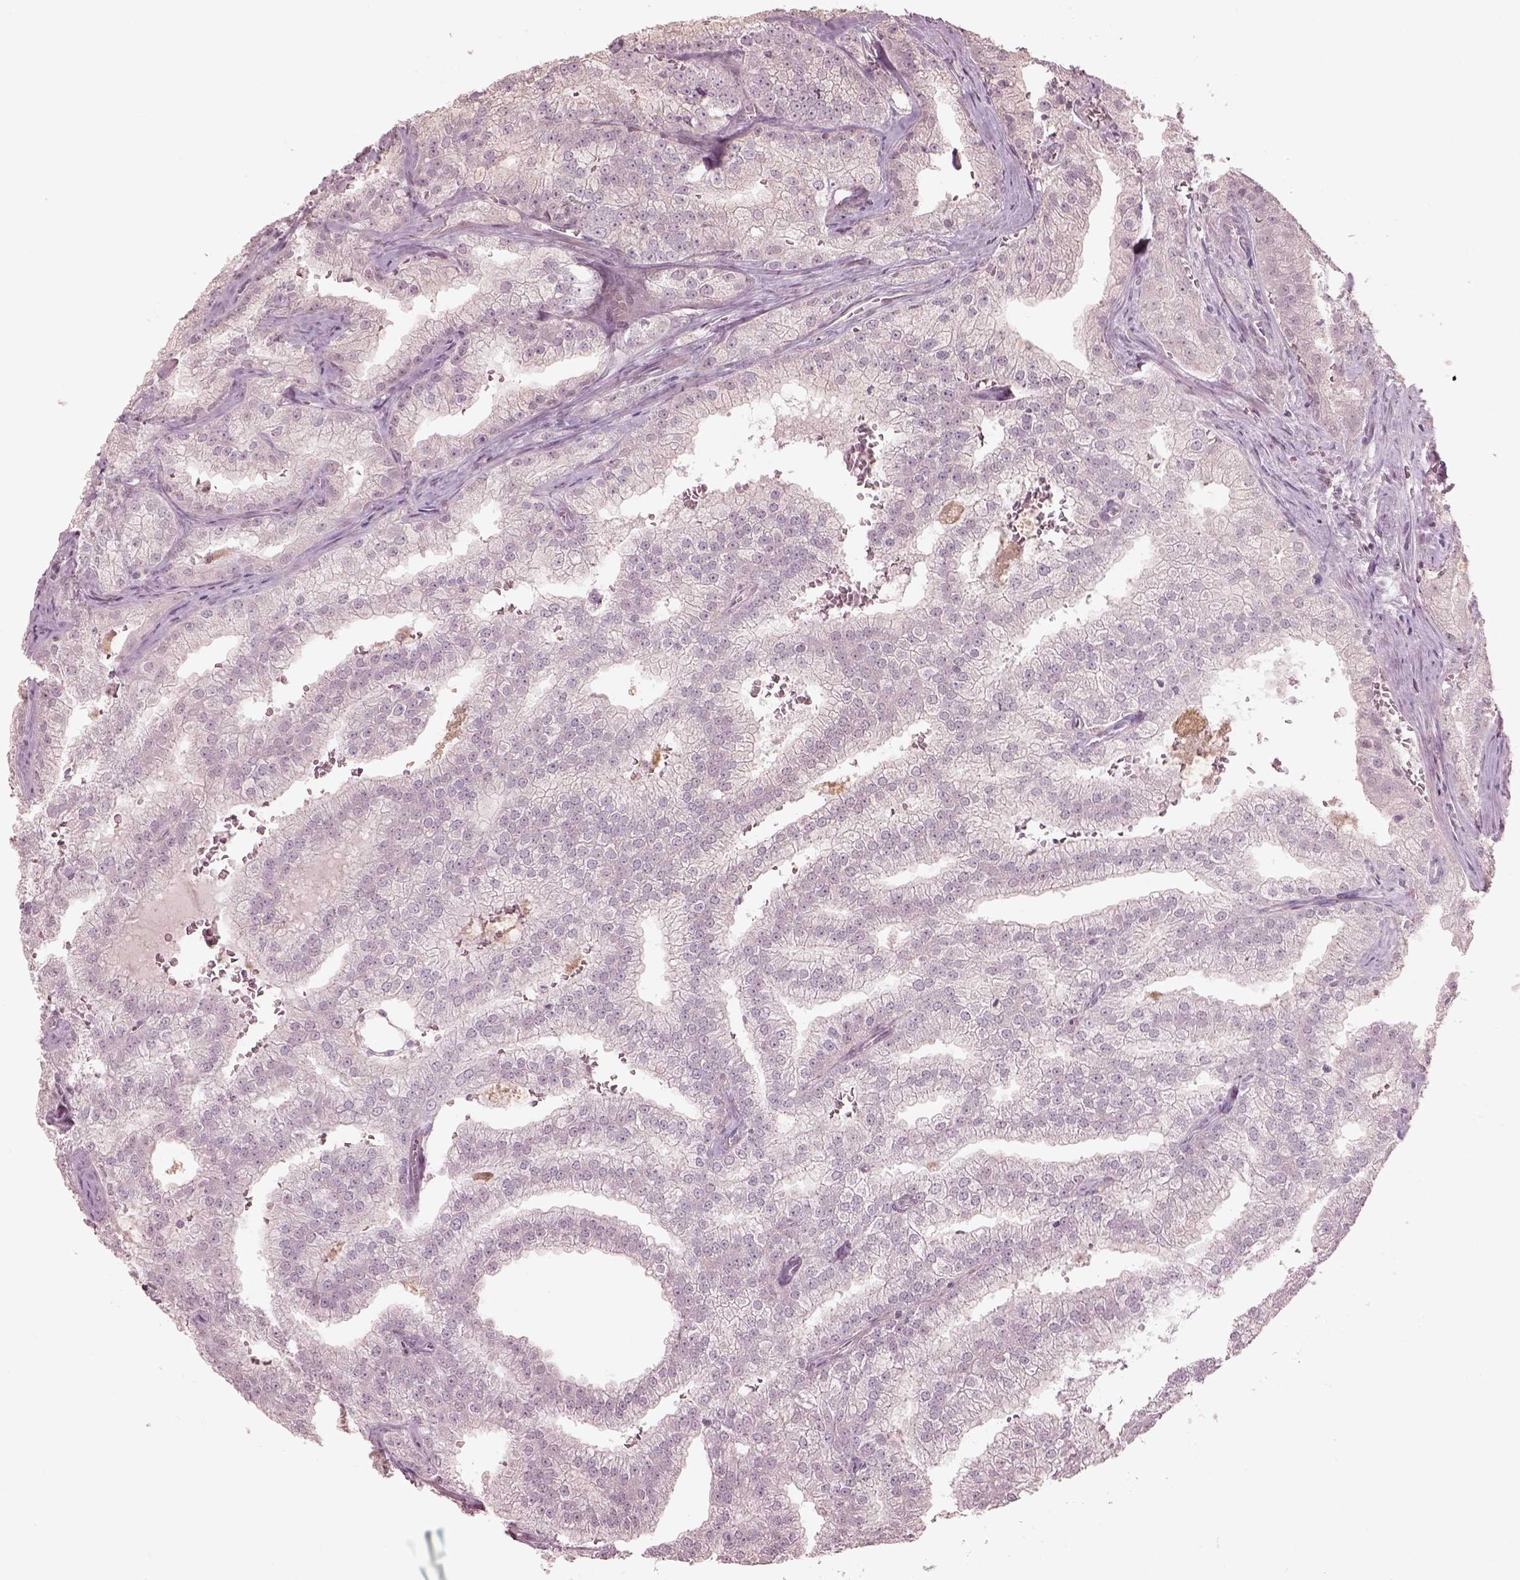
{"staining": {"intensity": "negative", "quantity": "none", "location": "none"}, "tissue": "prostate cancer", "cell_type": "Tumor cells", "image_type": "cancer", "snomed": [{"axis": "morphology", "description": "Adenocarcinoma, NOS"}, {"axis": "topography", "description": "Prostate"}], "caption": "There is no significant expression in tumor cells of prostate adenocarcinoma.", "gene": "IQCG", "patient": {"sex": "male", "age": 70}}